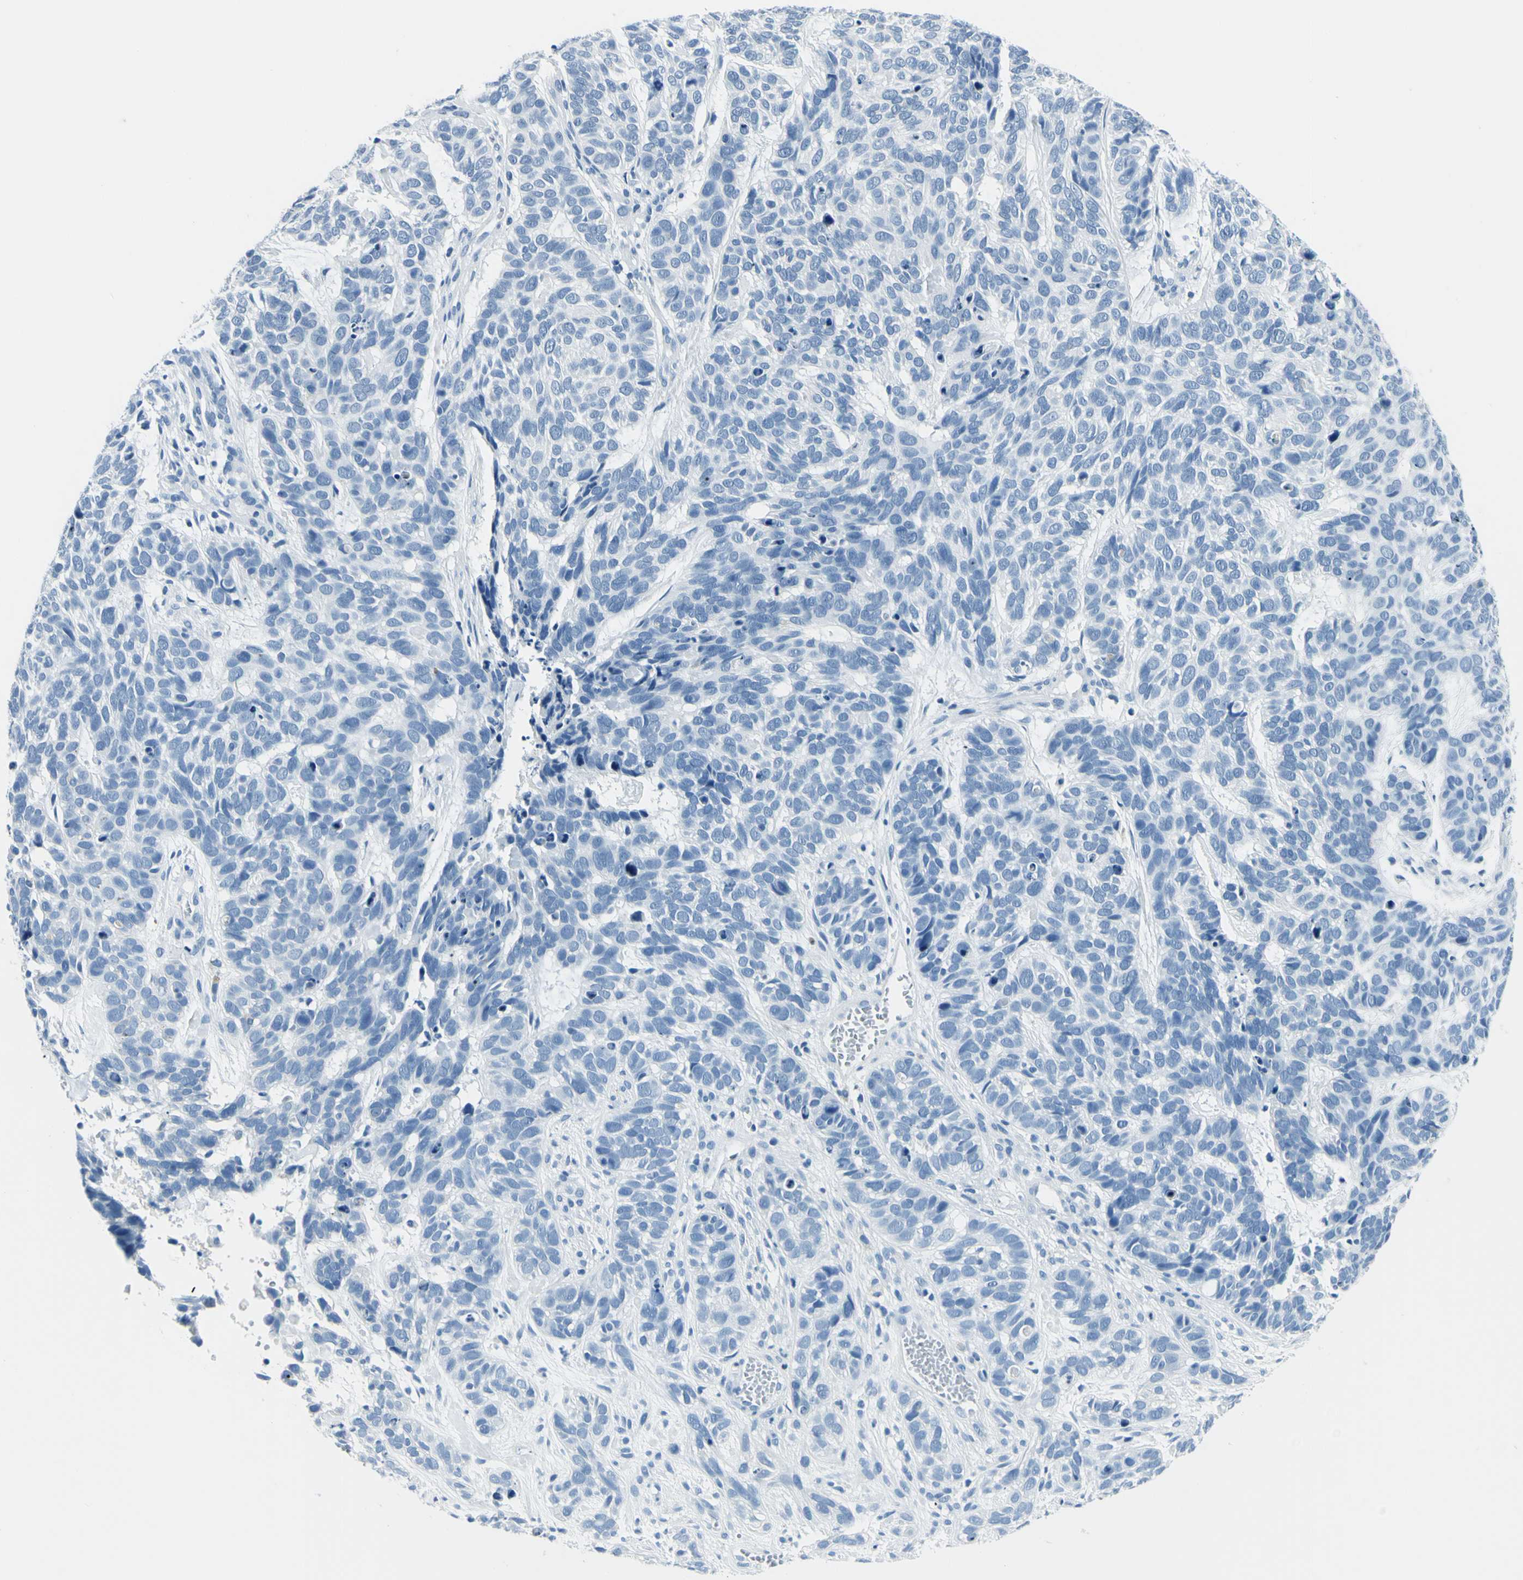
{"staining": {"intensity": "negative", "quantity": "none", "location": "none"}, "tissue": "skin cancer", "cell_type": "Tumor cells", "image_type": "cancer", "snomed": [{"axis": "morphology", "description": "Basal cell carcinoma"}, {"axis": "topography", "description": "Skin"}], "caption": "Tumor cells show no significant protein staining in skin basal cell carcinoma. (Immunohistochemistry, brightfield microscopy, high magnification).", "gene": "CDH15", "patient": {"sex": "male", "age": 87}}